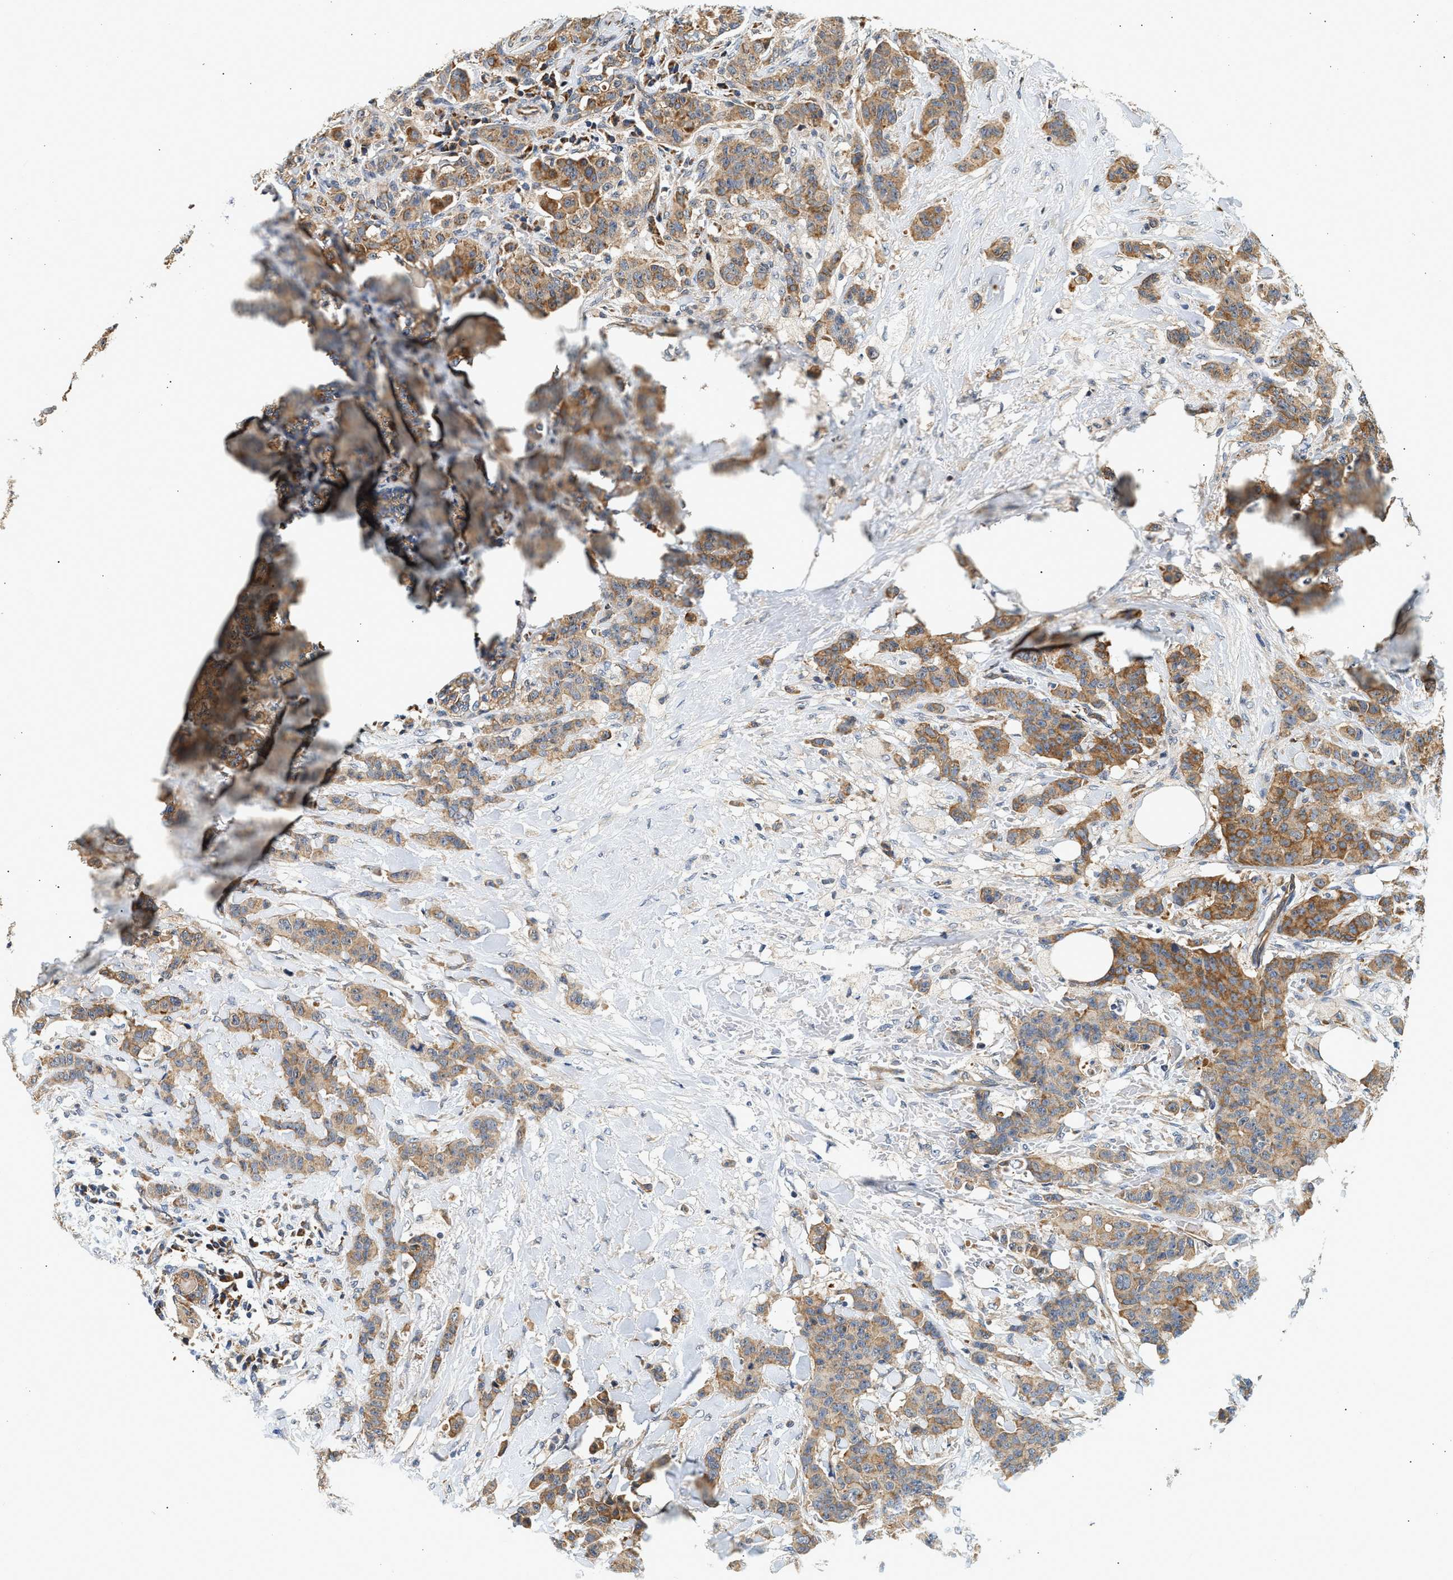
{"staining": {"intensity": "moderate", "quantity": ">75%", "location": "cytoplasmic/membranous"}, "tissue": "breast cancer", "cell_type": "Tumor cells", "image_type": "cancer", "snomed": [{"axis": "morphology", "description": "Normal tissue, NOS"}, {"axis": "morphology", "description": "Duct carcinoma"}, {"axis": "topography", "description": "Breast"}], "caption": "A medium amount of moderate cytoplasmic/membranous expression is present in about >75% of tumor cells in breast cancer tissue. The staining was performed using DAB to visualize the protein expression in brown, while the nuclei were stained in blue with hematoxylin (Magnification: 20x).", "gene": "DUSP14", "patient": {"sex": "female", "age": 40}}